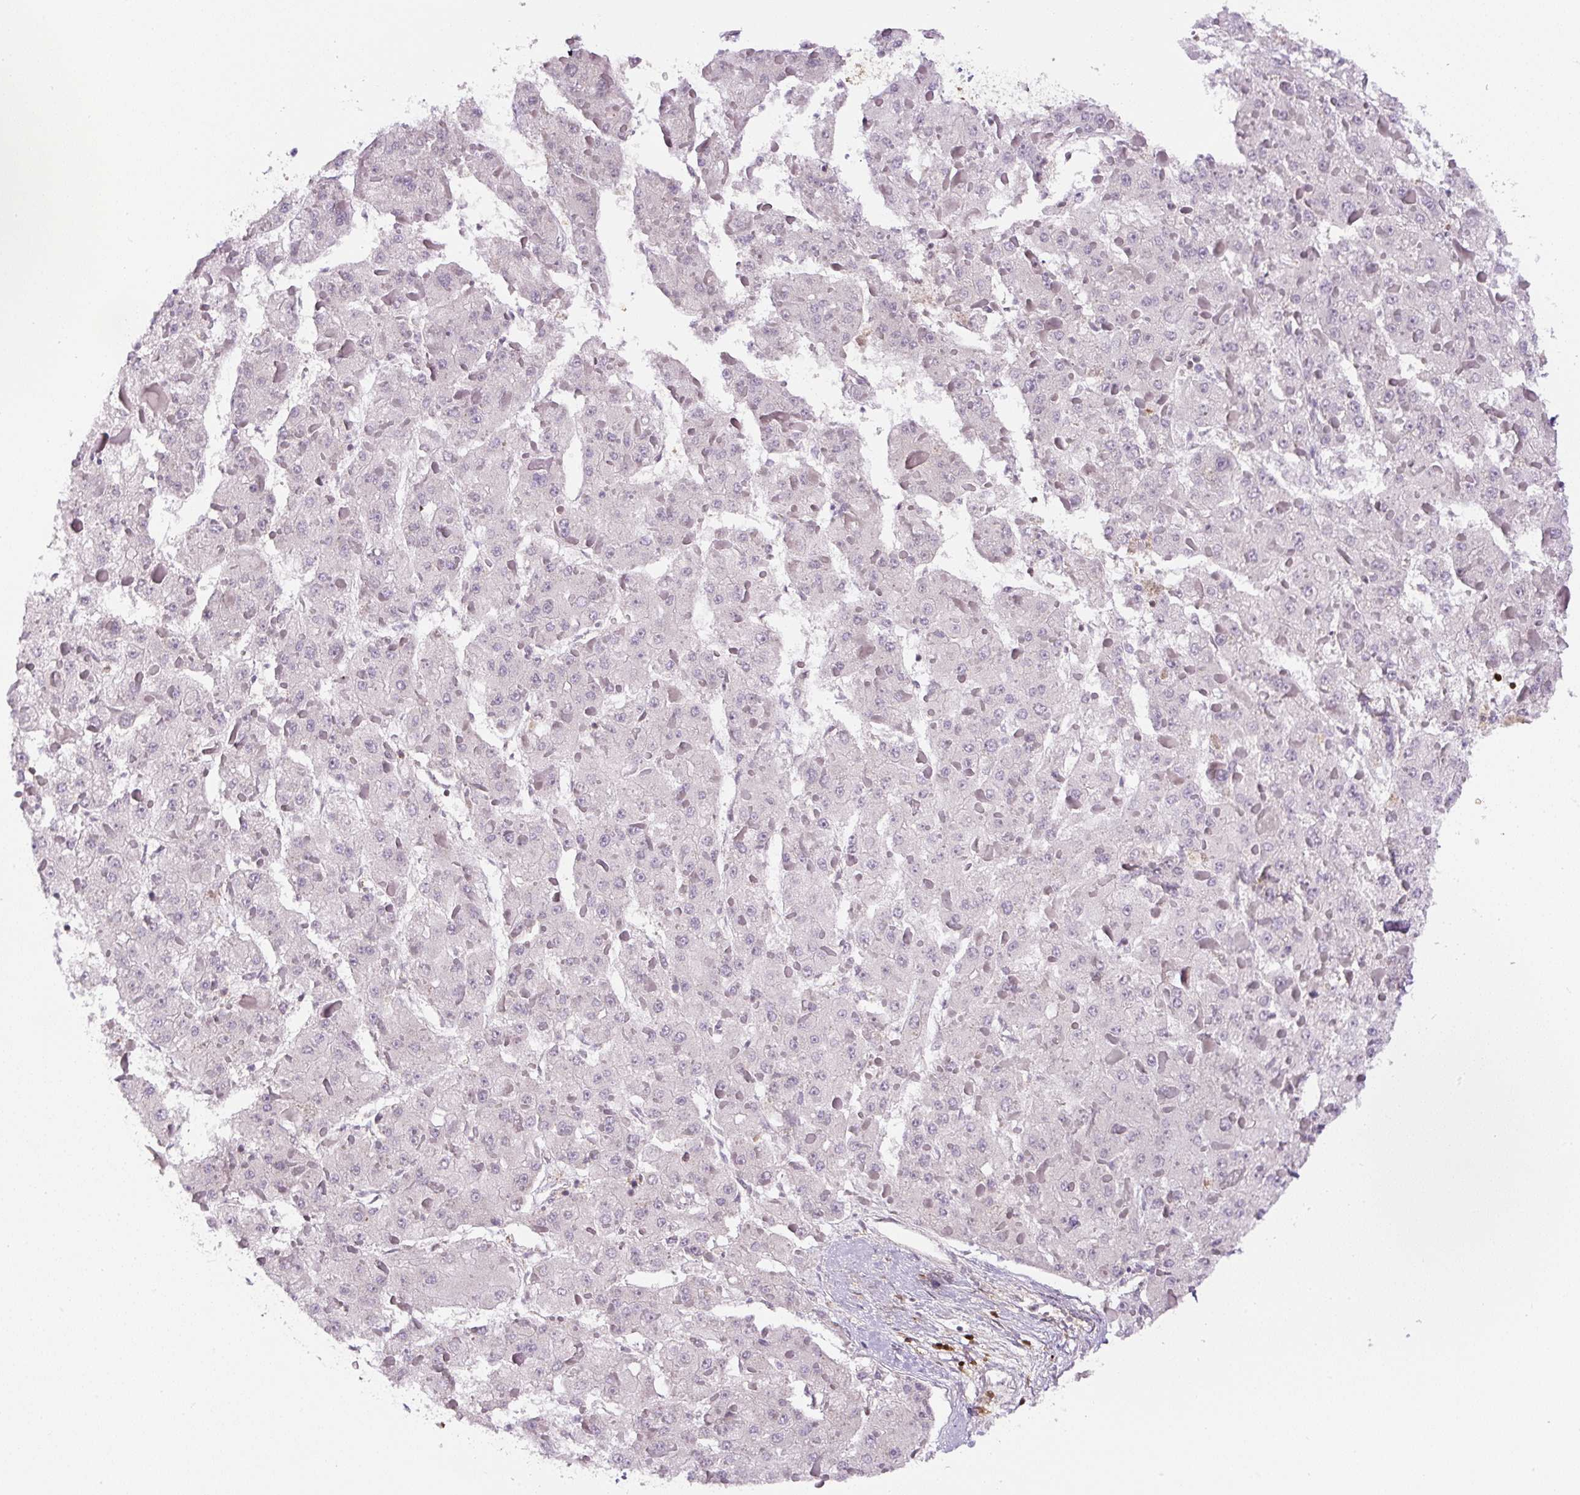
{"staining": {"intensity": "negative", "quantity": "none", "location": "none"}, "tissue": "liver cancer", "cell_type": "Tumor cells", "image_type": "cancer", "snomed": [{"axis": "morphology", "description": "Carcinoma, Hepatocellular, NOS"}, {"axis": "topography", "description": "Liver"}], "caption": "The histopathology image shows no staining of tumor cells in liver cancer. The staining is performed using DAB brown chromogen with nuclei counter-stained in using hematoxylin.", "gene": "ANXA1", "patient": {"sex": "female", "age": 73}}